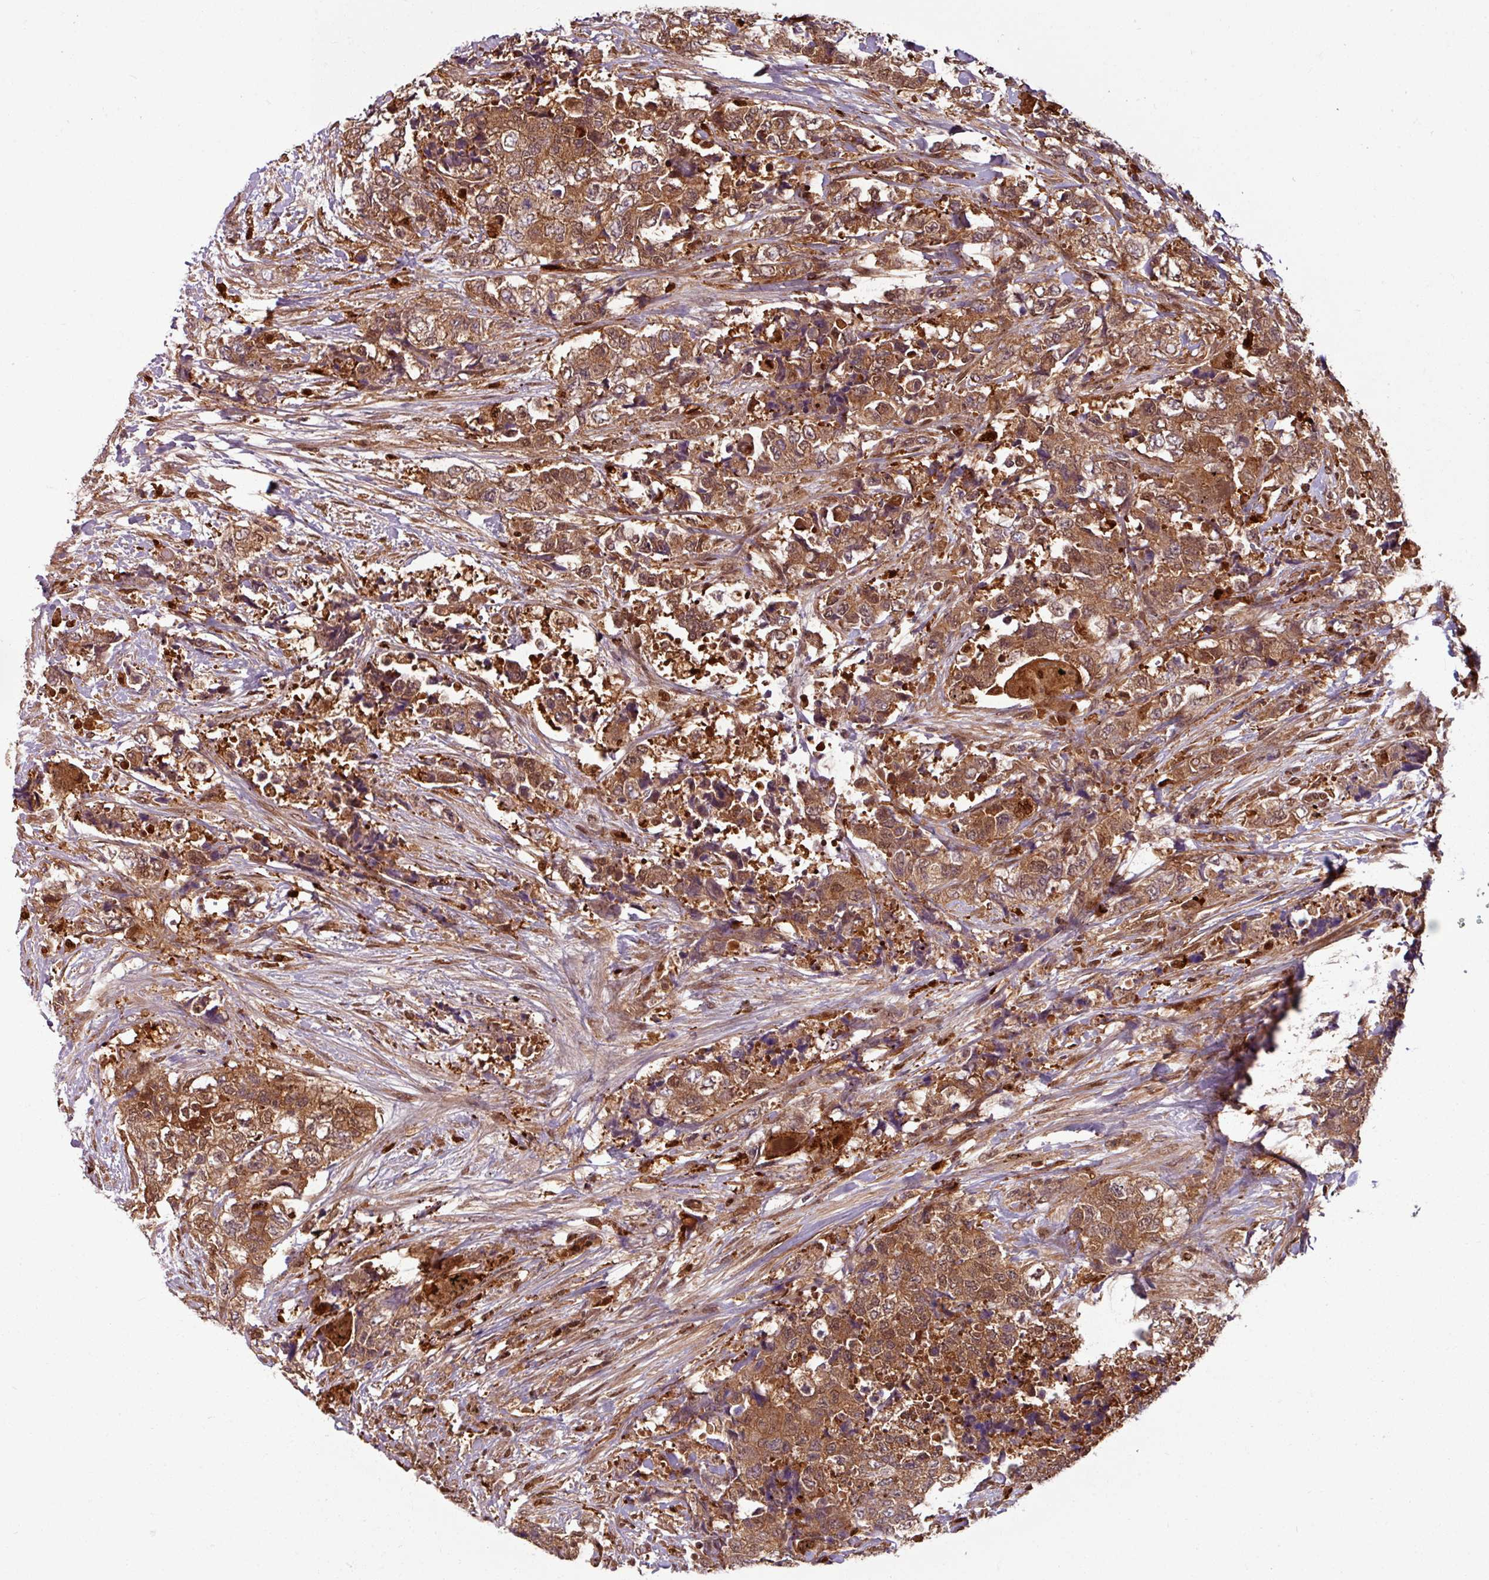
{"staining": {"intensity": "moderate", "quantity": ">75%", "location": "cytoplasmic/membranous,nuclear"}, "tissue": "urothelial cancer", "cell_type": "Tumor cells", "image_type": "cancer", "snomed": [{"axis": "morphology", "description": "Urothelial carcinoma, High grade"}, {"axis": "topography", "description": "Urinary bladder"}], "caption": "Human high-grade urothelial carcinoma stained with a protein marker exhibits moderate staining in tumor cells.", "gene": "KCTD11", "patient": {"sex": "female", "age": 78}}